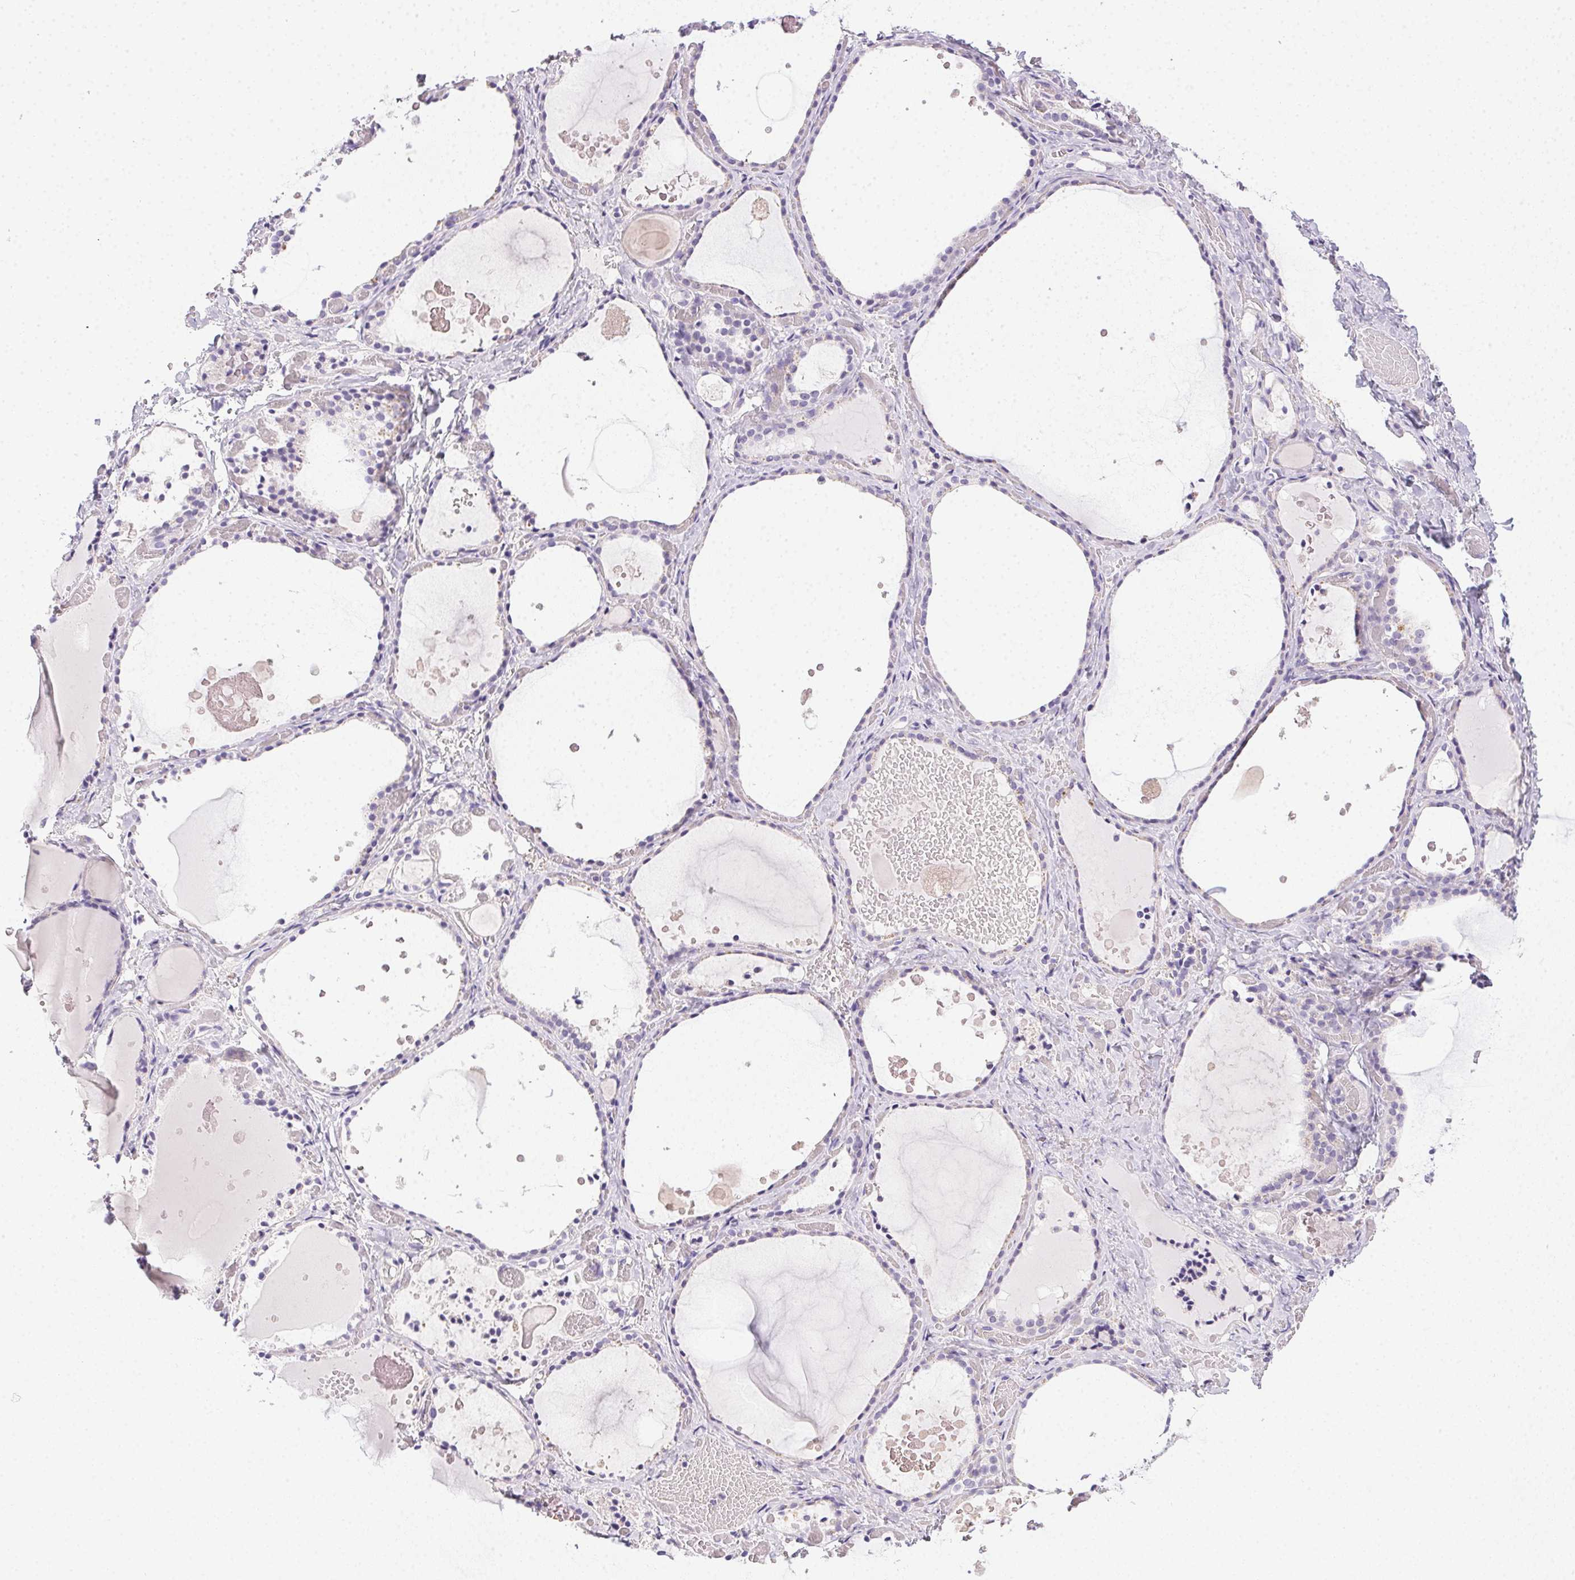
{"staining": {"intensity": "negative", "quantity": "none", "location": "none"}, "tissue": "thyroid gland", "cell_type": "Glandular cells", "image_type": "normal", "snomed": [{"axis": "morphology", "description": "Normal tissue, NOS"}, {"axis": "topography", "description": "Thyroid gland"}], "caption": "Image shows no significant protein expression in glandular cells of unremarkable thyroid gland.", "gene": "SLC17A7", "patient": {"sex": "female", "age": 56}}